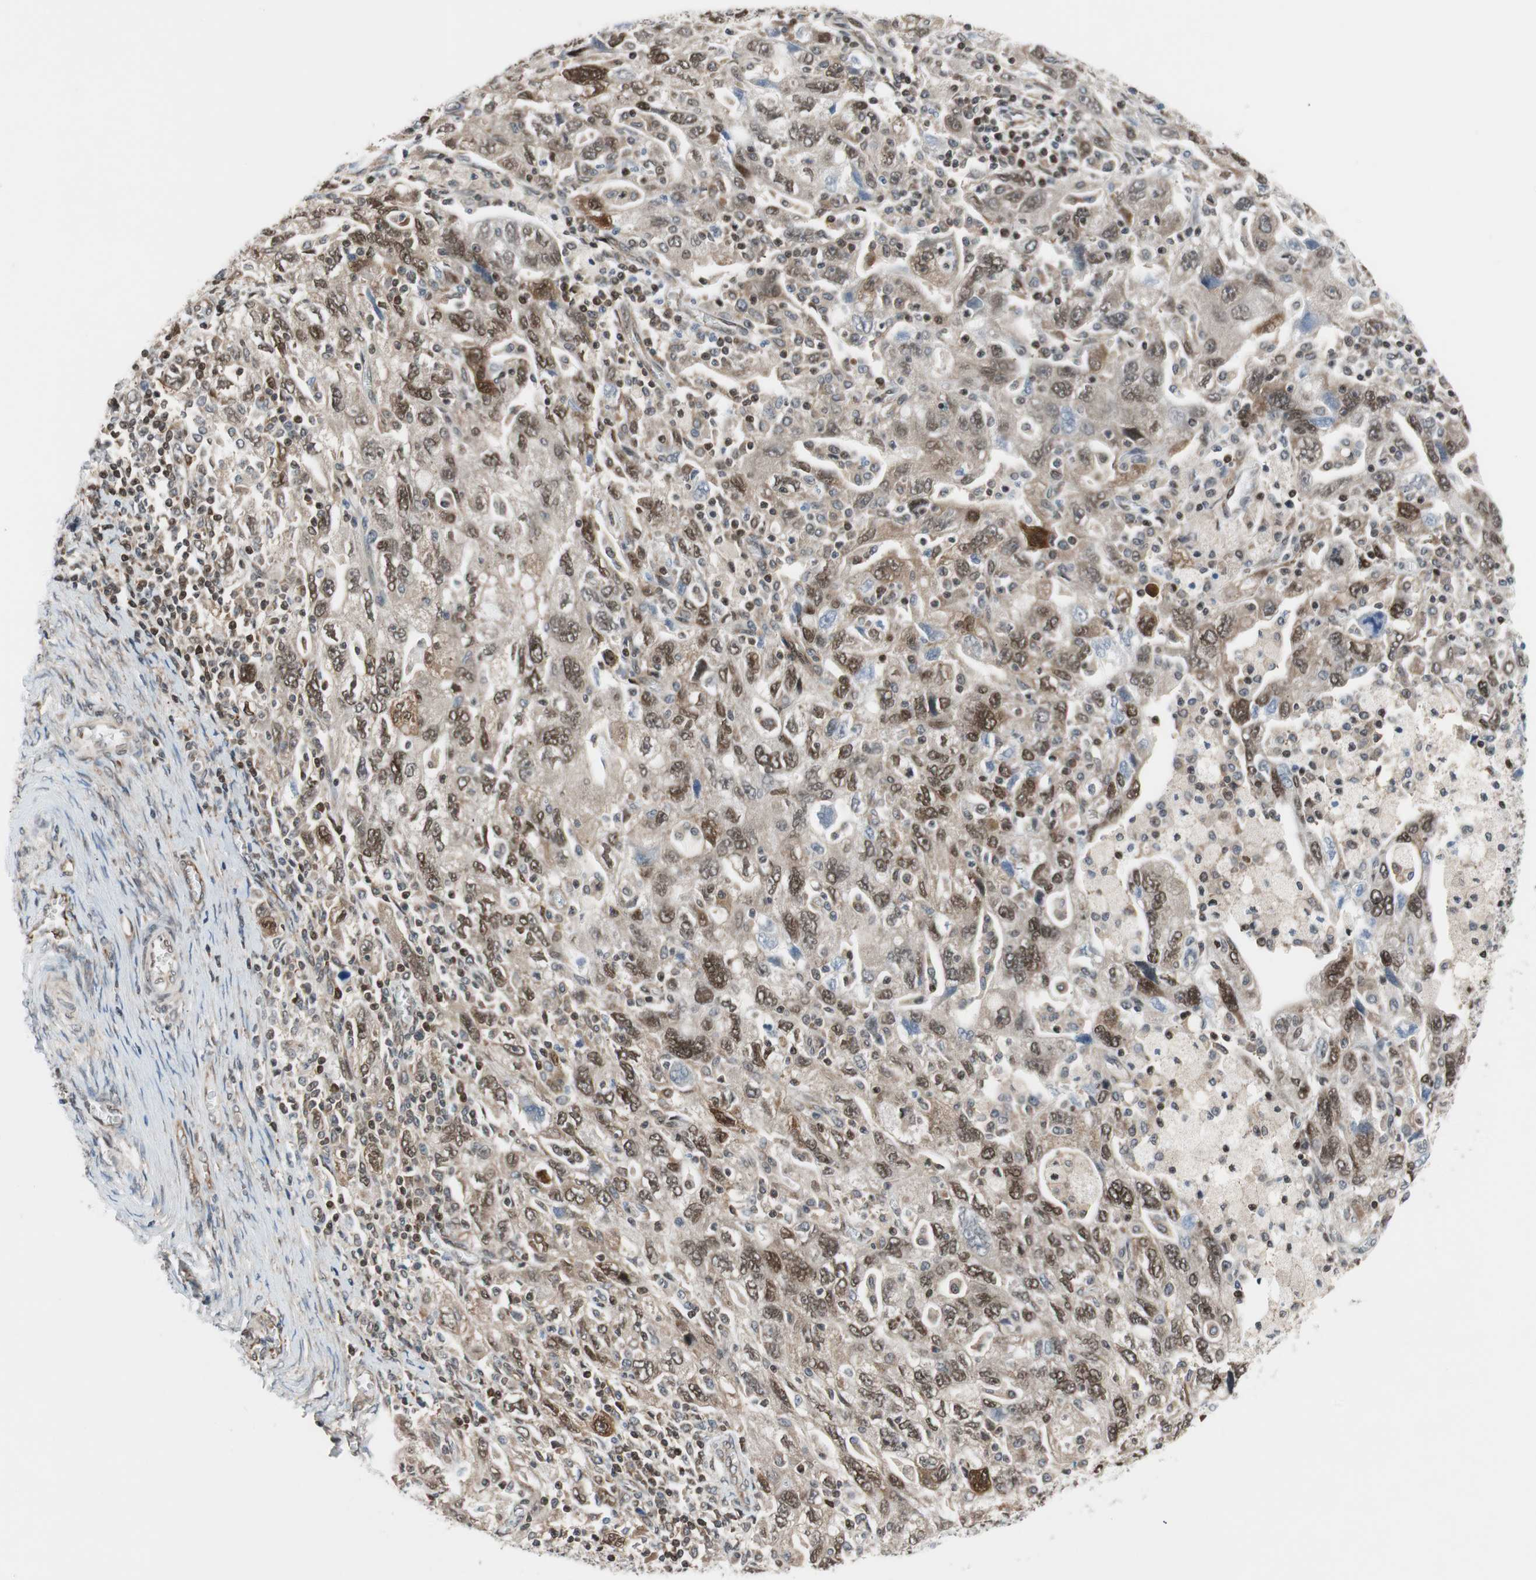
{"staining": {"intensity": "moderate", "quantity": ">75%", "location": "nuclear"}, "tissue": "ovarian cancer", "cell_type": "Tumor cells", "image_type": "cancer", "snomed": [{"axis": "morphology", "description": "Carcinoma, NOS"}, {"axis": "morphology", "description": "Cystadenocarcinoma, serous, NOS"}, {"axis": "topography", "description": "Ovary"}], "caption": "This is a histology image of IHC staining of ovarian cancer (serous cystadenocarcinoma), which shows moderate staining in the nuclear of tumor cells.", "gene": "ZNF512B", "patient": {"sex": "female", "age": 69}}